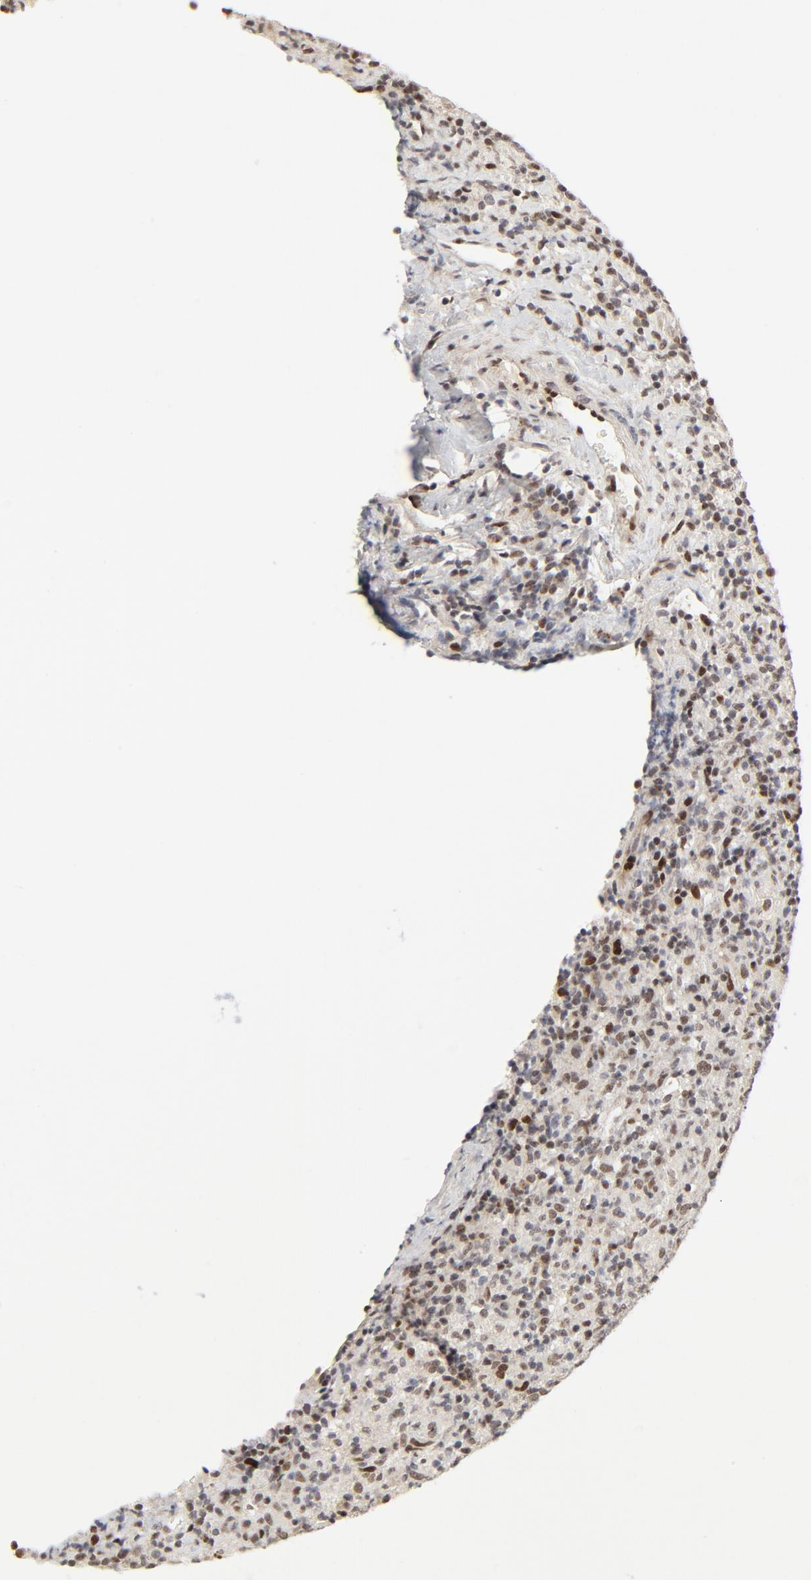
{"staining": {"intensity": "moderate", "quantity": ">75%", "location": "nuclear"}, "tissue": "lymphoma", "cell_type": "Tumor cells", "image_type": "cancer", "snomed": [{"axis": "morphology", "description": "Malignant lymphoma, non-Hodgkin's type, High grade"}, {"axis": "topography", "description": "Soft tissue"}], "caption": "Tumor cells reveal moderate nuclear positivity in approximately >75% of cells in high-grade malignant lymphoma, non-Hodgkin's type. Using DAB (3,3'-diaminobenzidine) (brown) and hematoxylin (blue) stains, captured at high magnification using brightfield microscopy.", "gene": "GTF2I", "patient": {"sex": "male", "age": 18}}